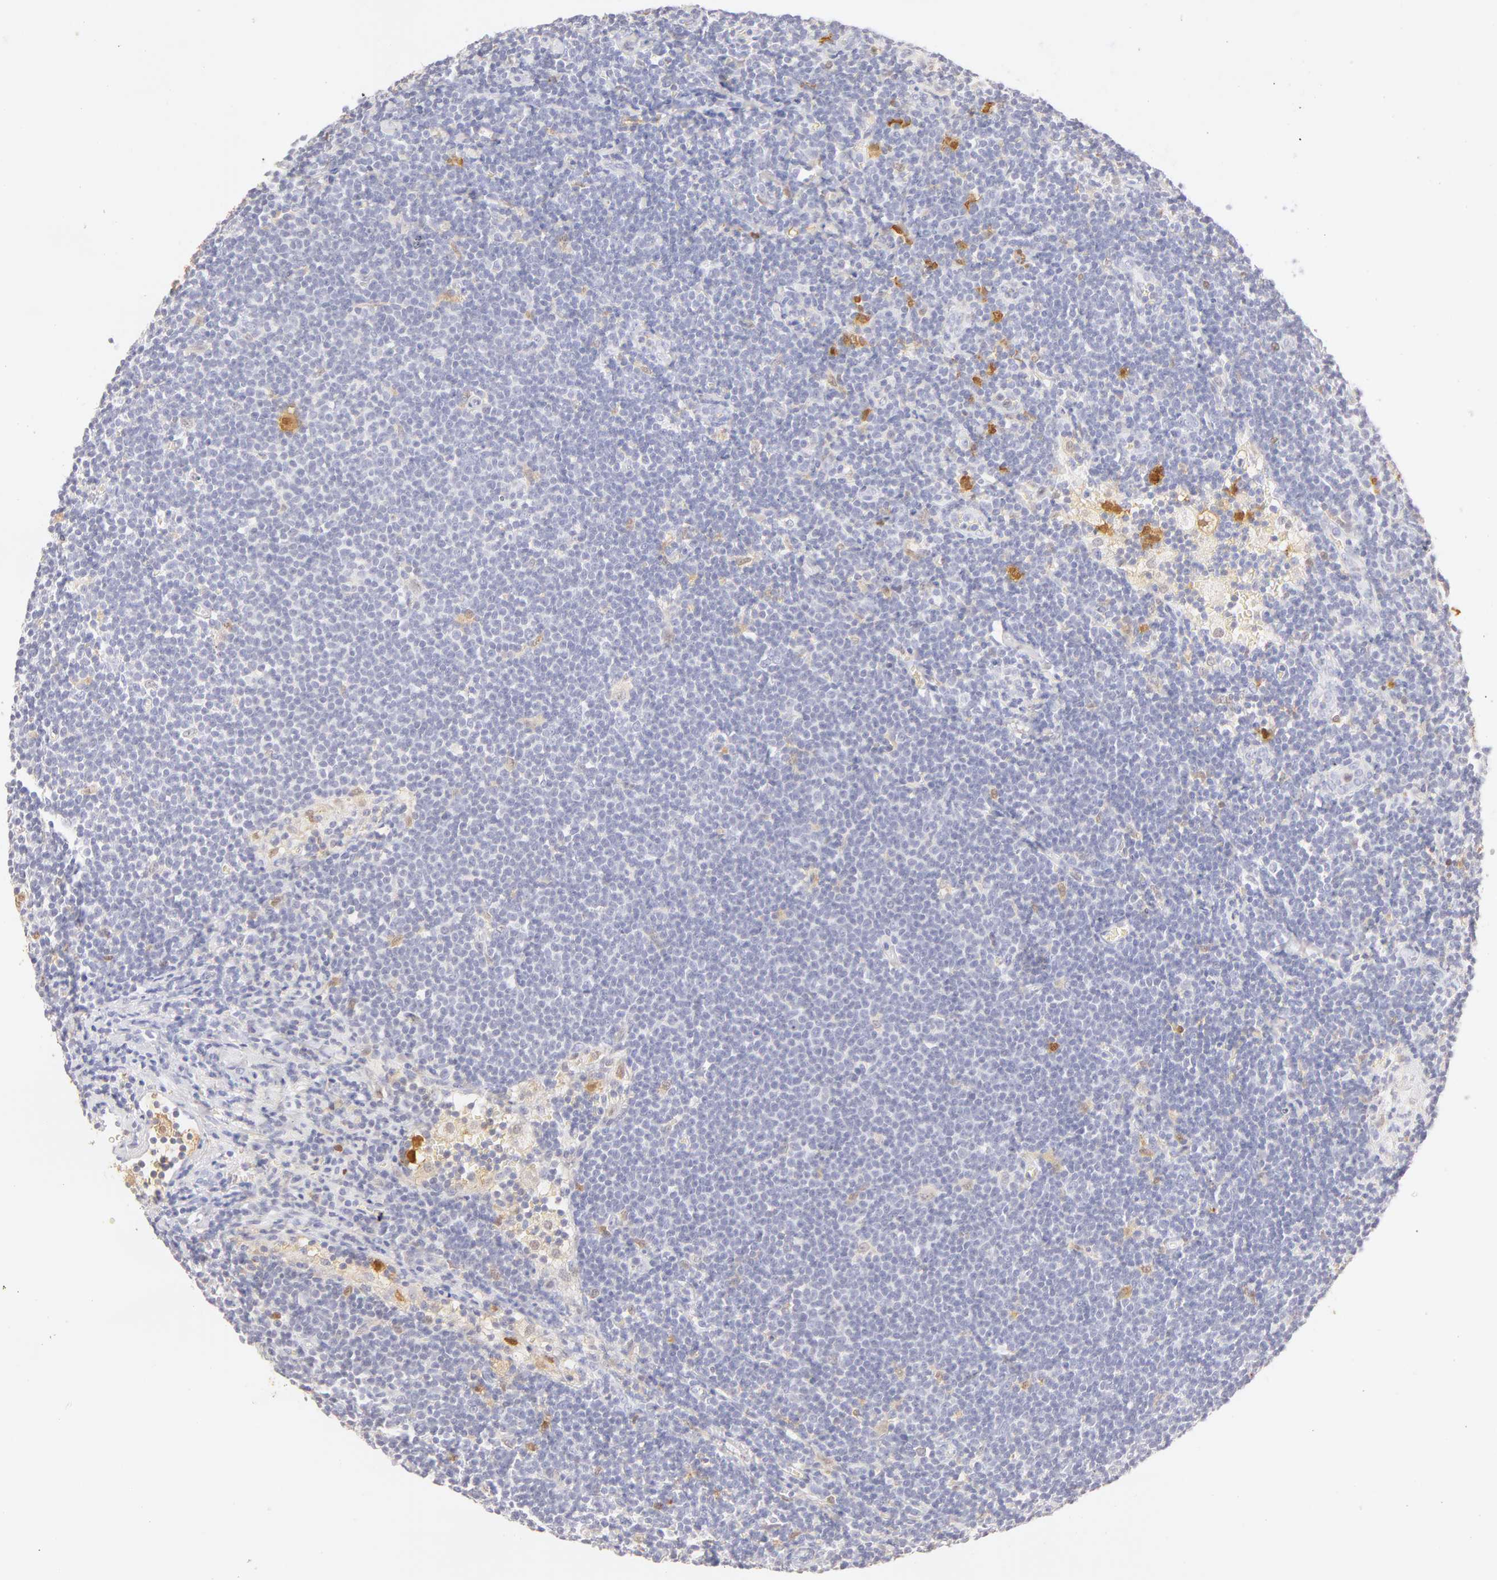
{"staining": {"intensity": "negative", "quantity": "none", "location": "none"}, "tissue": "lymphoma", "cell_type": "Tumor cells", "image_type": "cancer", "snomed": [{"axis": "morphology", "description": "Malignant lymphoma, non-Hodgkin's type, Low grade"}, {"axis": "topography", "description": "Lymph node"}], "caption": "This is a image of IHC staining of low-grade malignant lymphoma, non-Hodgkin's type, which shows no expression in tumor cells. (DAB immunohistochemistry (IHC) with hematoxylin counter stain).", "gene": "CA2", "patient": {"sex": "male", "age": 65}}